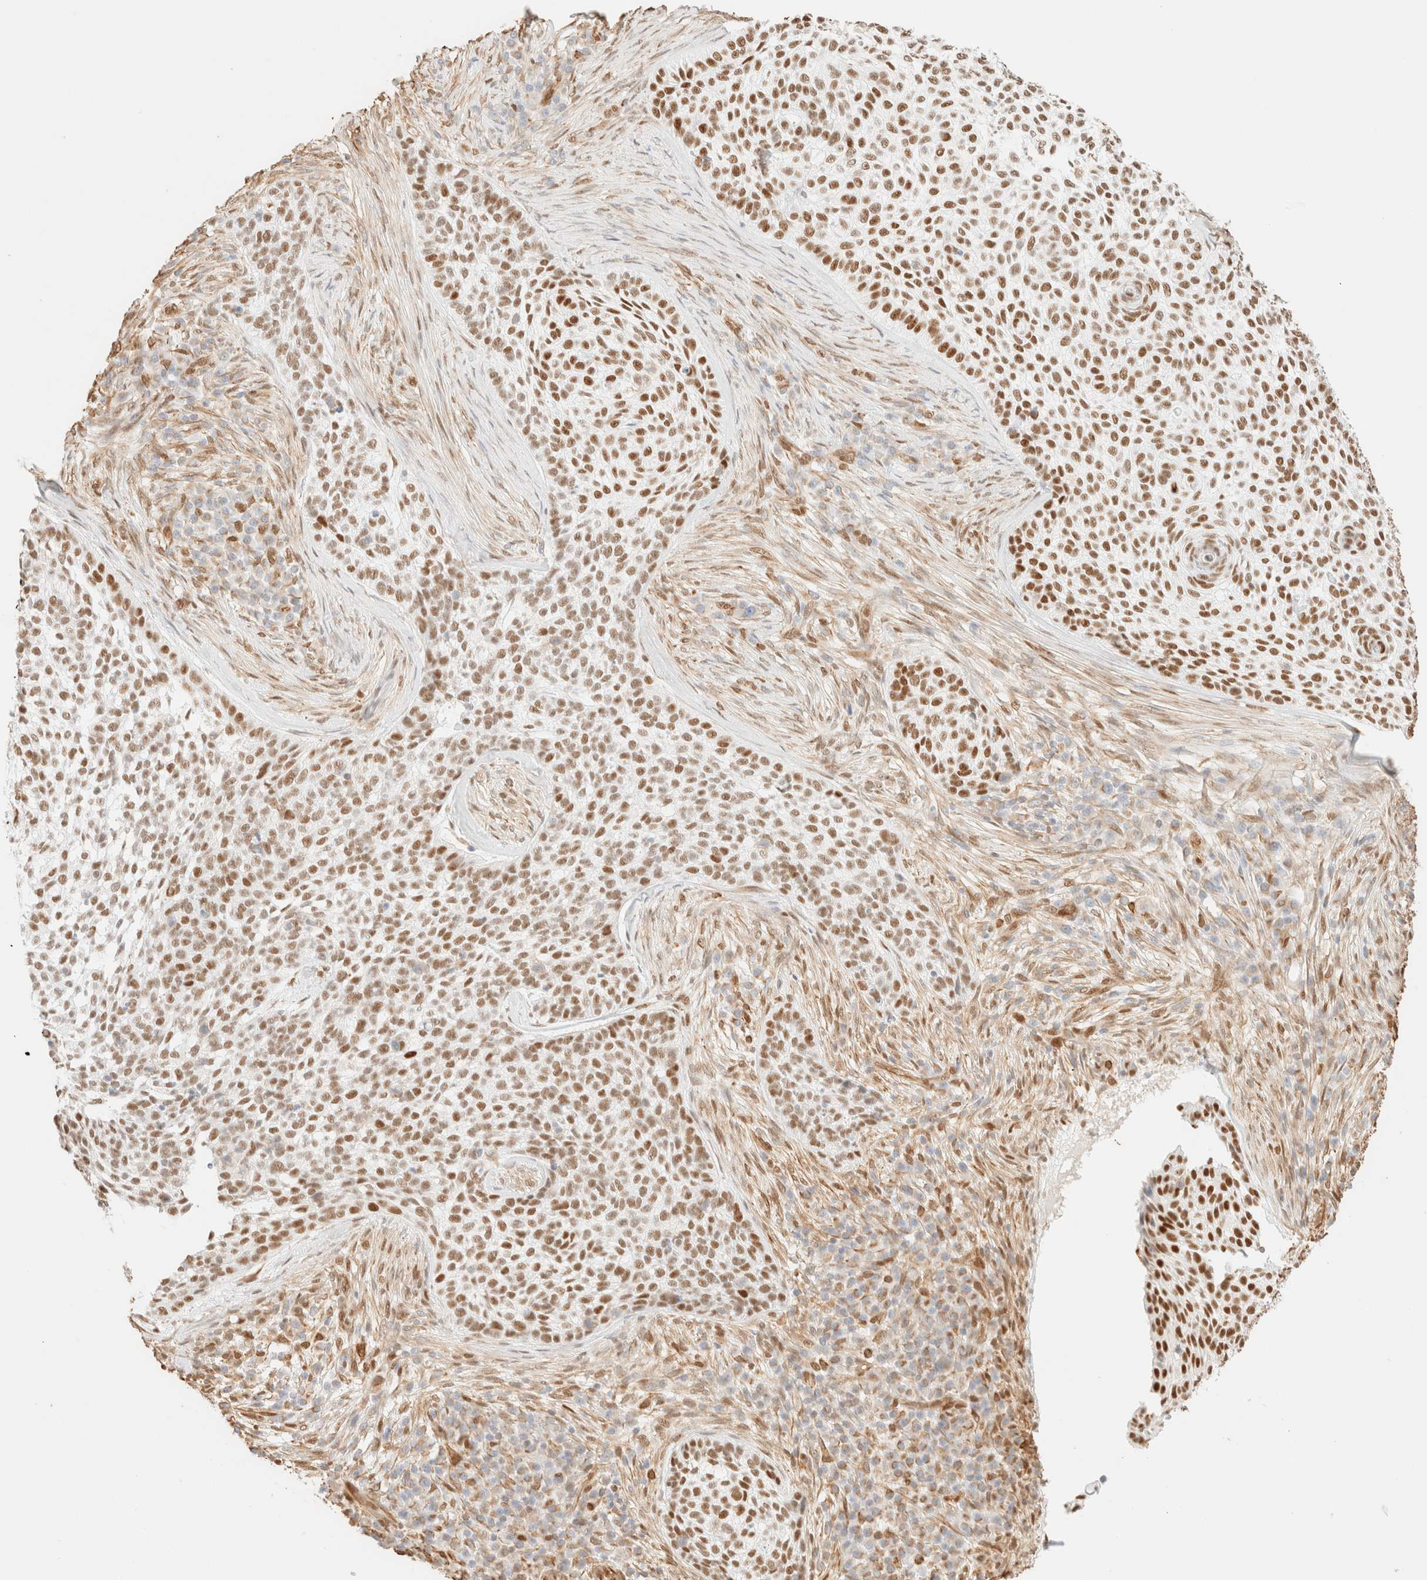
{"staining": {"intensity": "strong", "quantity": ">75%", "location": "nuclear"}, "tissue": "skin cancer", "cell_type": "Tumor cells", "image_type": "cancer", "snomed": [{"axis": "morphology", "description": "Basal cell carcinoma"}, {"axis": "topography", "description": "Skin"}], "caption": "Strong nuclear protein expression is seen in about >75% of tumor cells in basal cell carcinoma (skin).", "gene": "ZSCAN18", "patient": {"sex": "female", "age": 64}}